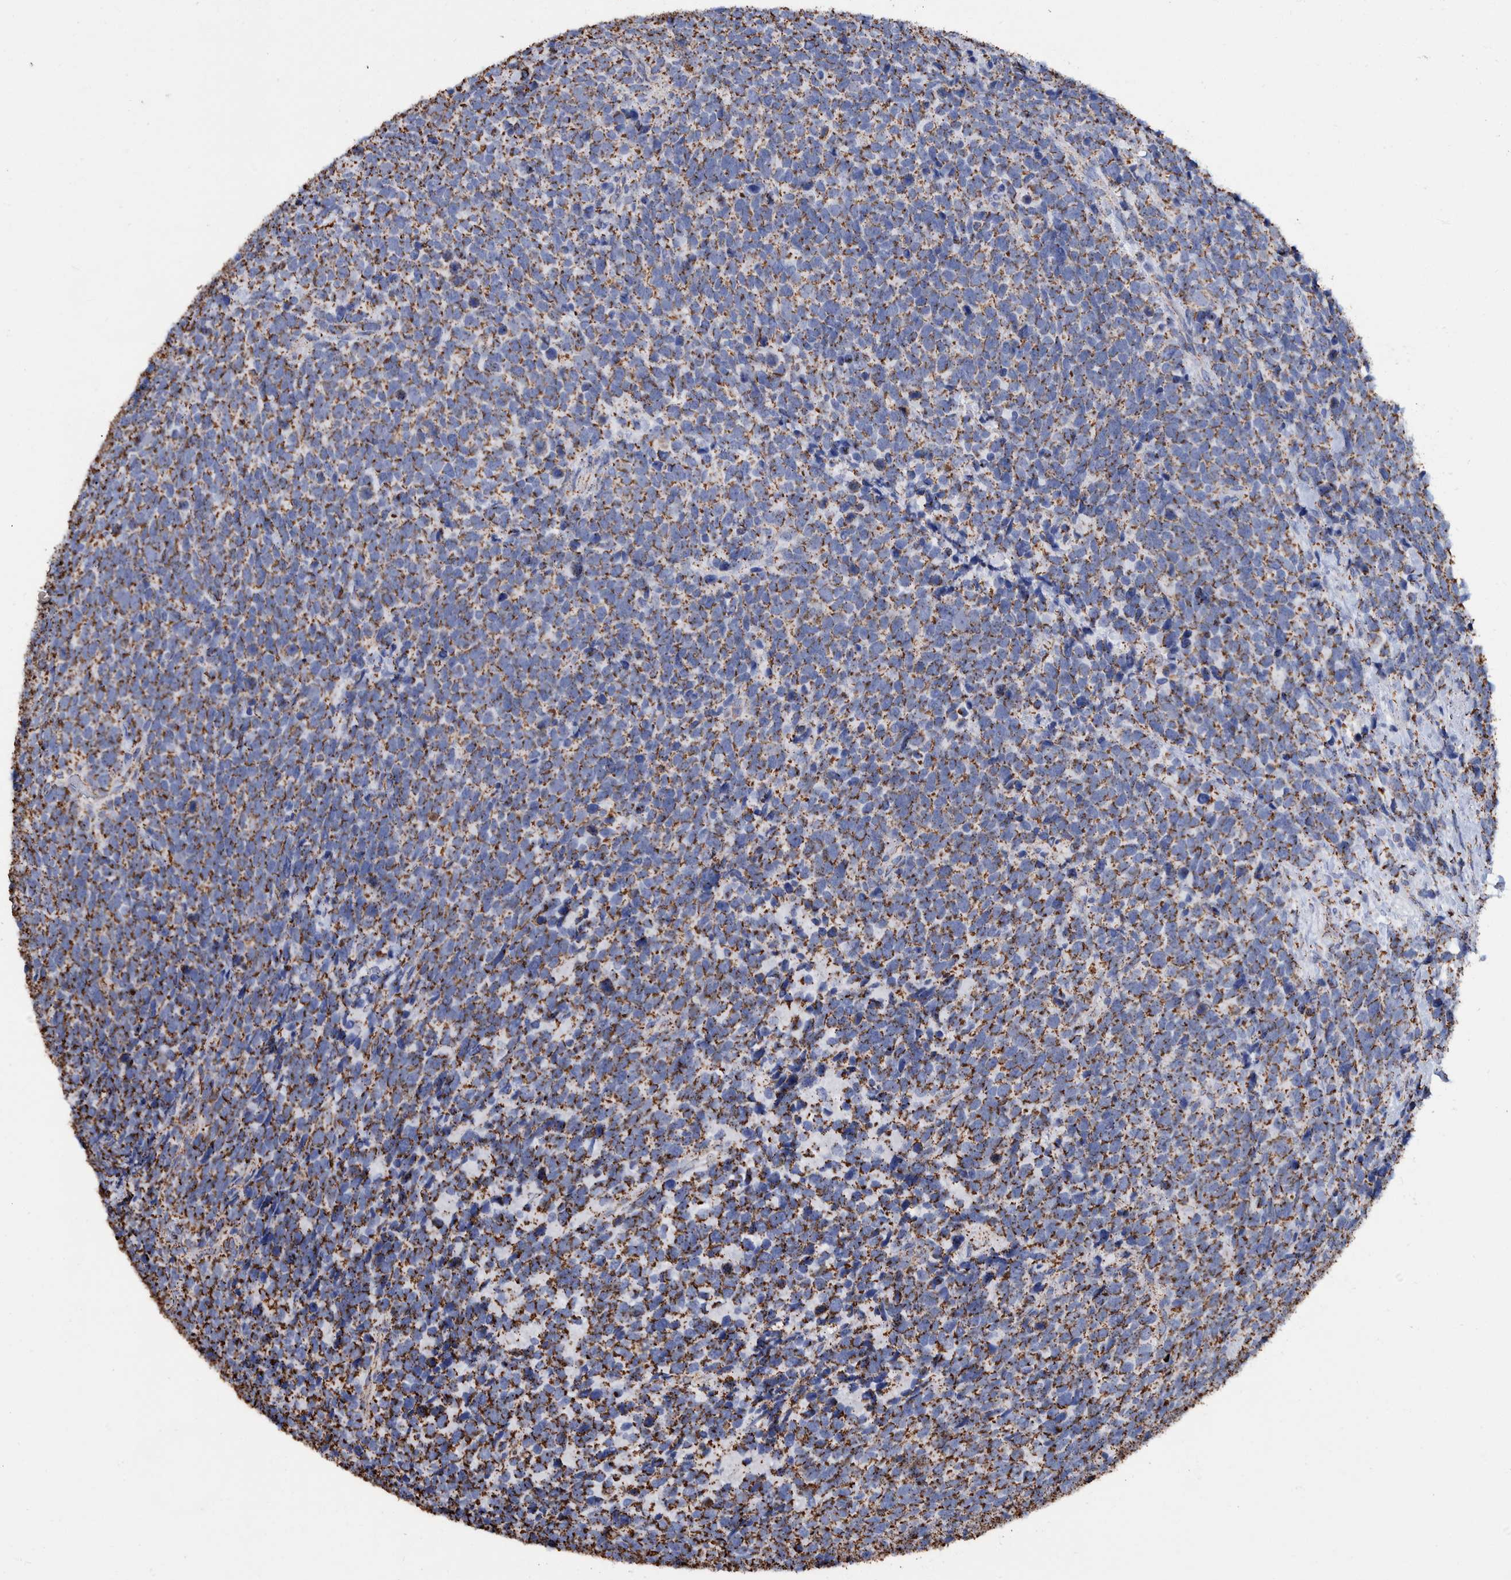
{"staining": {"intensity": "strong", "quantity": ">75%", "location": "cytoplasmic/membranous"}, "tissue": "urothelial cancer", "cell_type": "Tumor cells", "image_type": "cancer", "snomed": [{"axis": "morphology", "description": "Urothelial carcinoma, High grade"}, {"axis": "topography", "description": "Urinary bladder"}], "caption": "High-grade urothelial carcinoma tissue displays strong cytoplasmic/membranous positivity in about >75% of tumor cells, visualized by immunohistochemistry.", "gene": "VPS26C", "patient": {"sex": "female", "age": 82}}